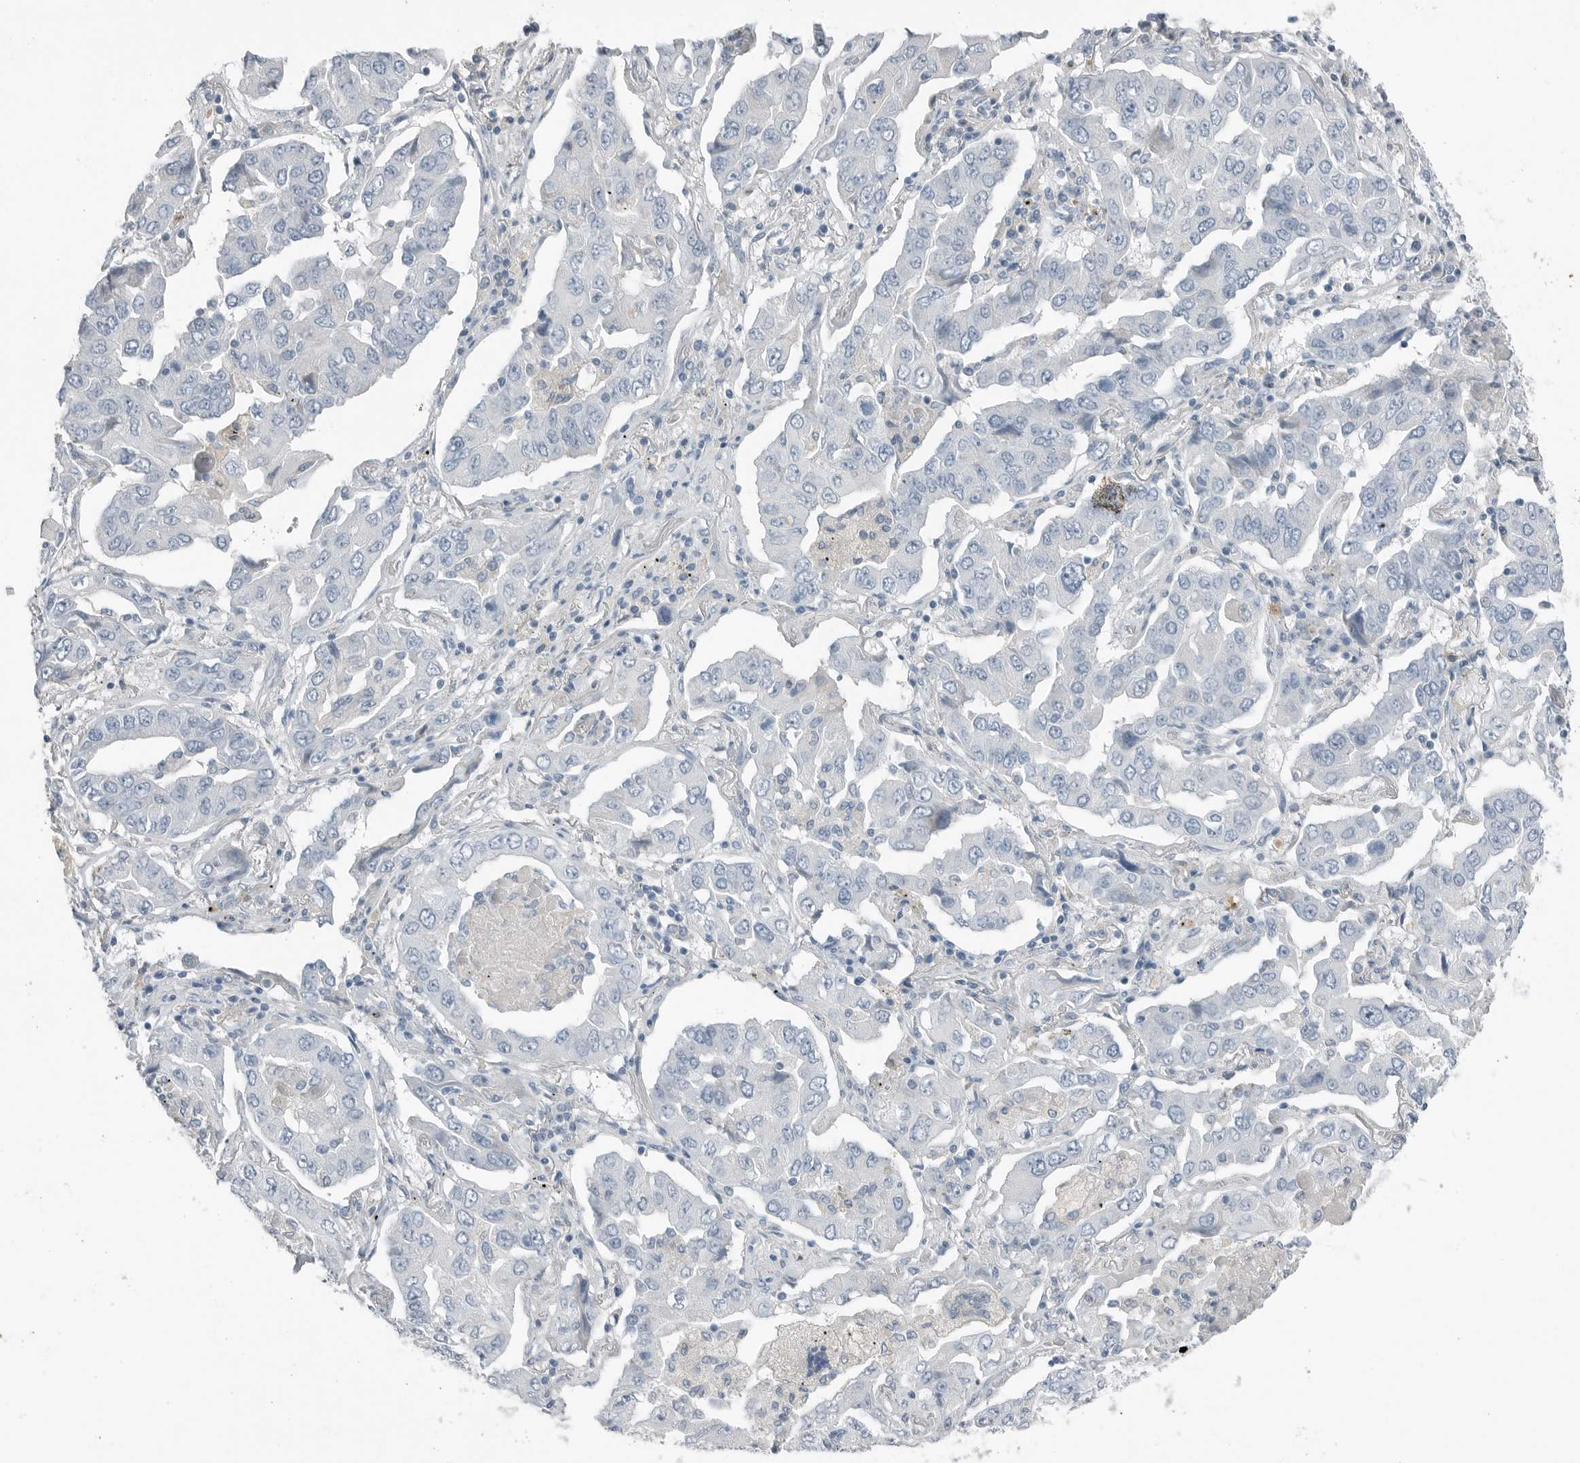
{"staining": {"intensity": "negative", "quantity": "none", "location": "none"}, "tissue": "lung cancer", "cell_type": "Tumor cells", "image_type": "cancer", "snomed": [{"axis": "morphology", "description": "Adenocarcinoma, NOS"}, {"axis": "topography", "description": "Lung"}], "caption": "Human lung cancer stained for a protein using immunohistochemistry demonstrates no positivity in tumor cells.", "gene": "SERPINB7", "patient": {"sex": "female", "age": 65}}